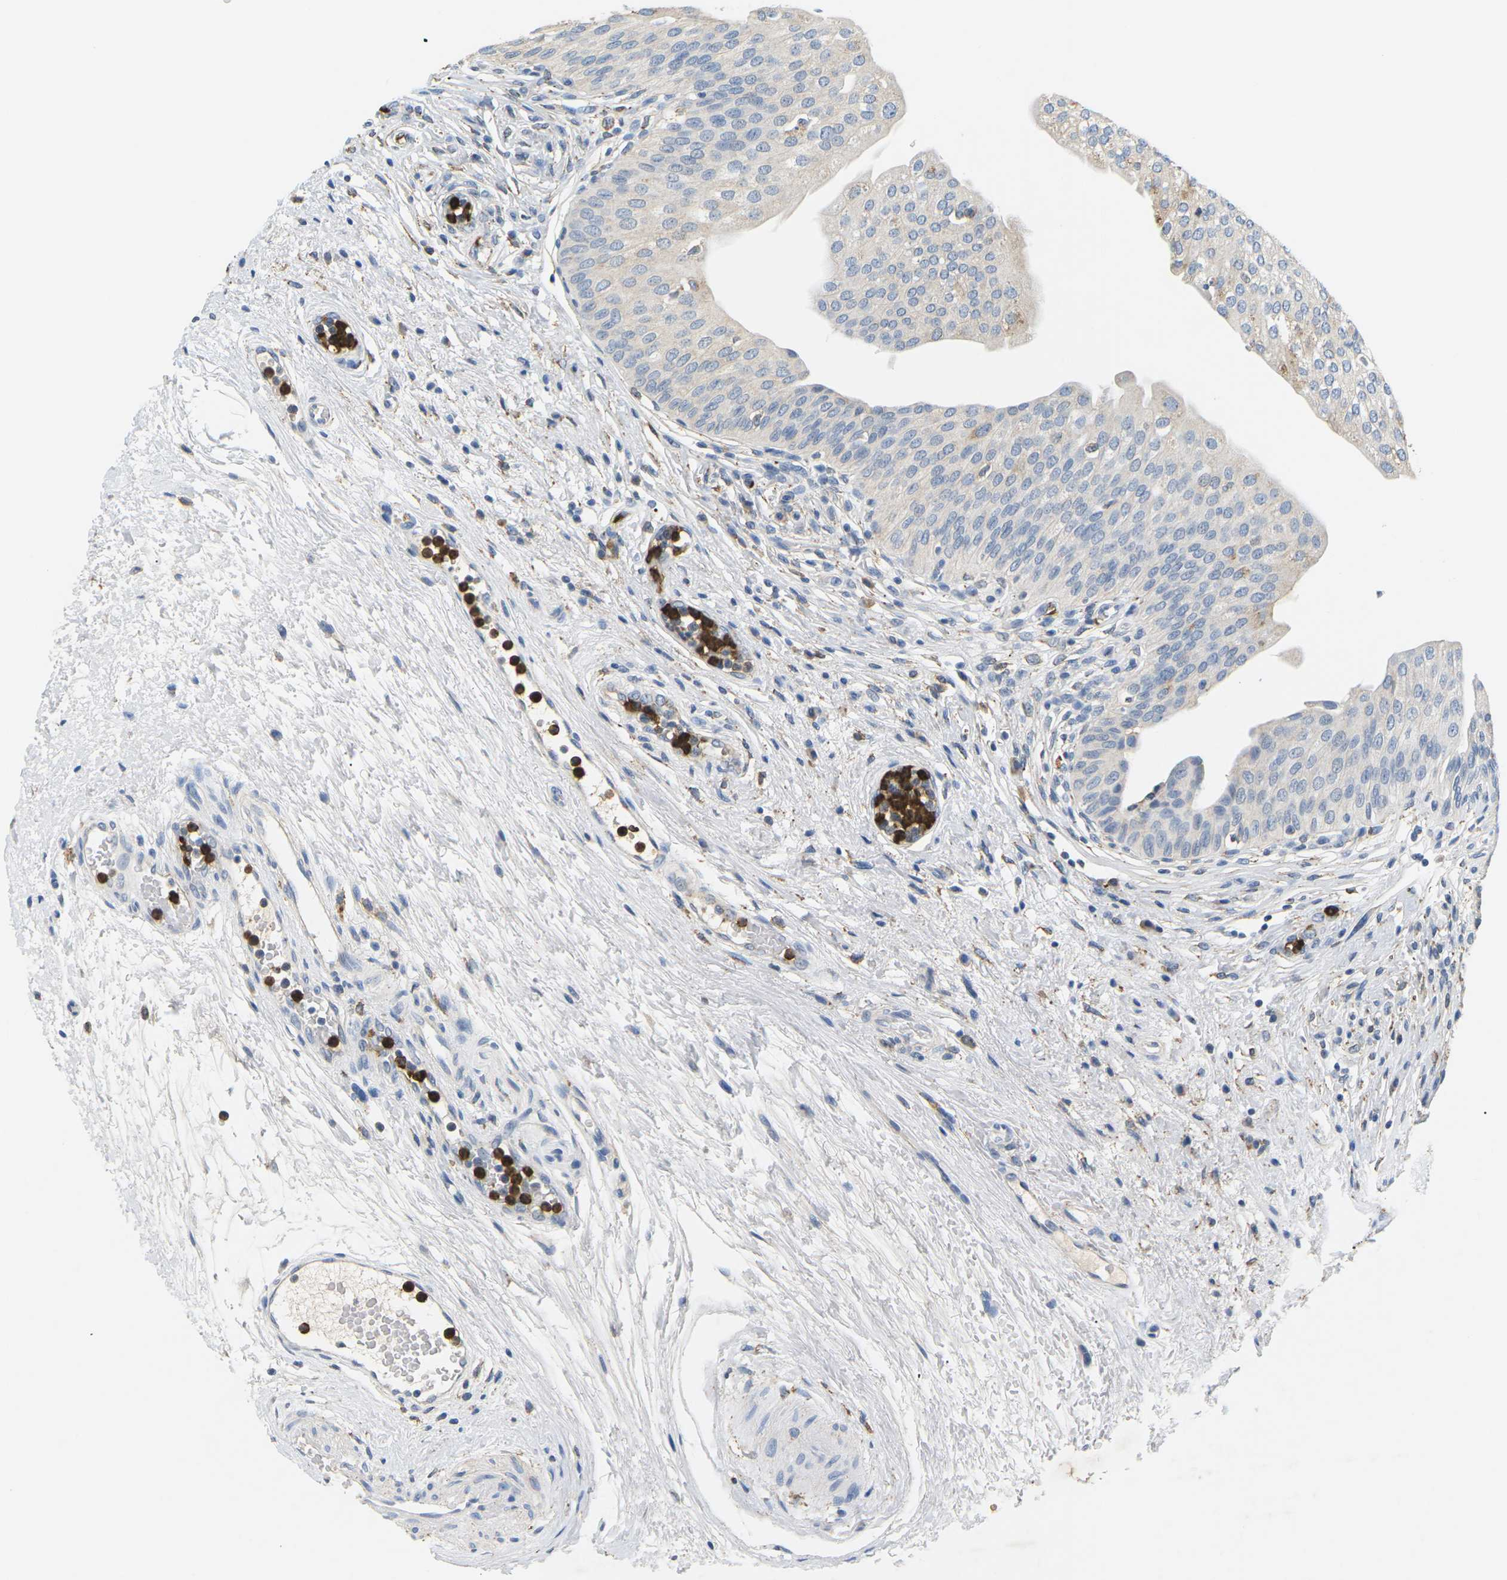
{"staining": {"intensity": "weak", "quantity": "<25%", "location": "cytoplasmic/membranous"}, "tissue": "urinary bladder", "cell_type": "Urothelial cells", "image_type": "normal", "snomed": [{"axis": "morphology", "description": "Normal tissue, NOS"}, {"axis": "topography", "description": "Urinary bladder"}], "caption": "The image reveals no staining of urothelial cells in benign urinary bladder. Brightfield microscopy of IHC stained with DAB (brown) and hematoxylin (blue), captured at high magnification.", "gene": "ADM", "patient": {"sex": "male", "age": 46}}